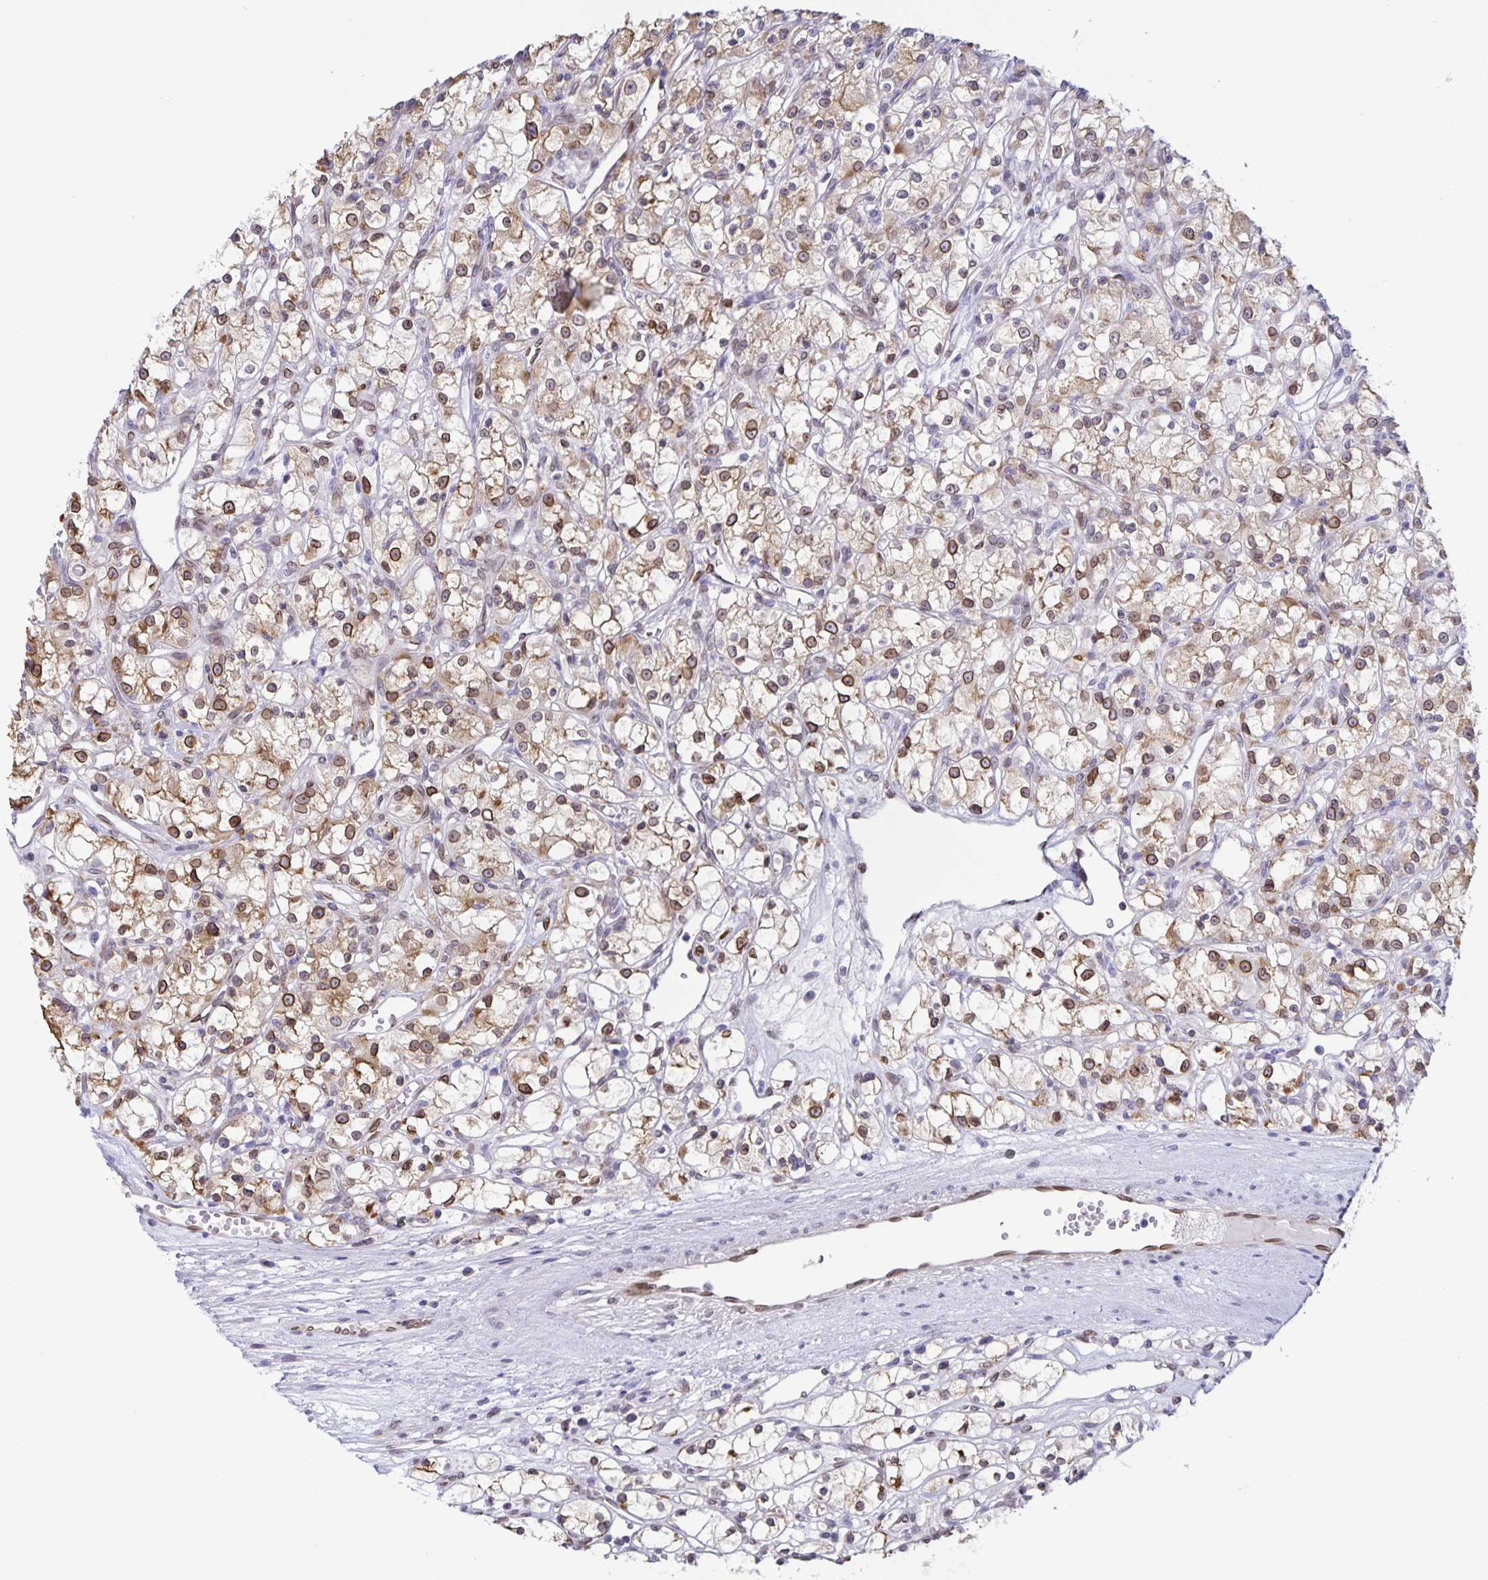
{"staining": {"intensity": "moderate", "quantity": ">75%", "location": "cytoplasmic/membranous,nuclear"}, "tissue": "renal cancer", "cell_type": "Tumor cells", "image_type": "cancer", "snomed": [{"axis": "morphology", "description": "Adenocarcinoma, NOS"}, {"axis": "topography", "description": "Kidney"}], "caption": "Tumor cells show moderate cytoplasmic/membranous and nuclear positivity in approximately >75% of cells in renal adenocarcinoma.", "gene": "SYNE2", "patient": {"sex": "female", "age": 59}}